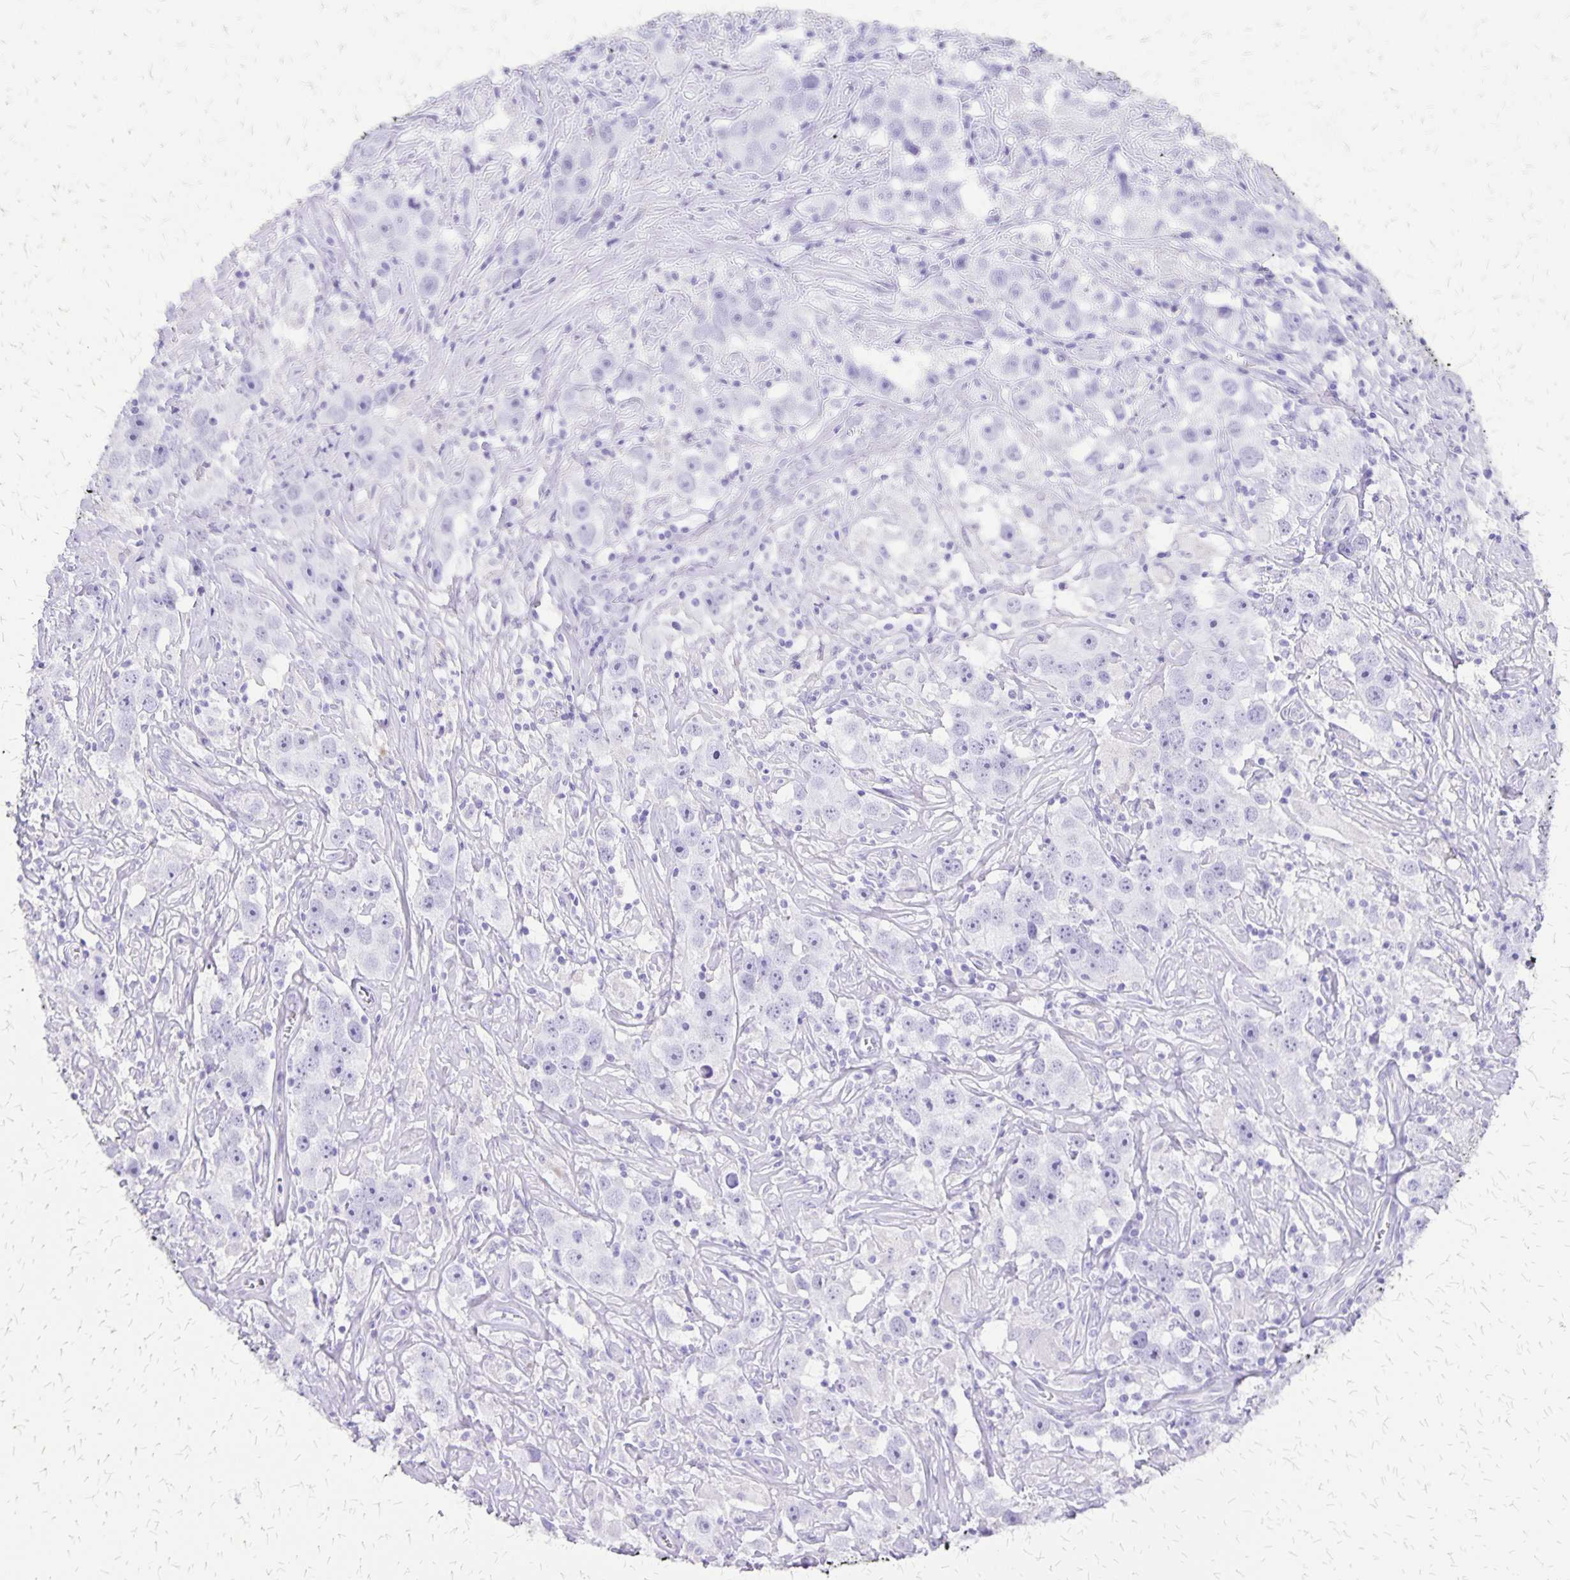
{"staining": {"intensity": "negative", "quantity": "none", "location": "none"}, "tissue": "testis cancer", "cell_type": "Tumor cells", "image_type": "cancer", "snomed": [{"axis": "morphology", "description": "Seminoma, NOS"}, {"axis": "topography", "description": "Testis"}], "caption": "A high-resolution image shows immunohistochemistry (IHC) staining of seminoma (testis), which displays no significant staining in tumor cells.", "gene": "SLC13A2", "patient": {"sex": "male", "age": 49}}